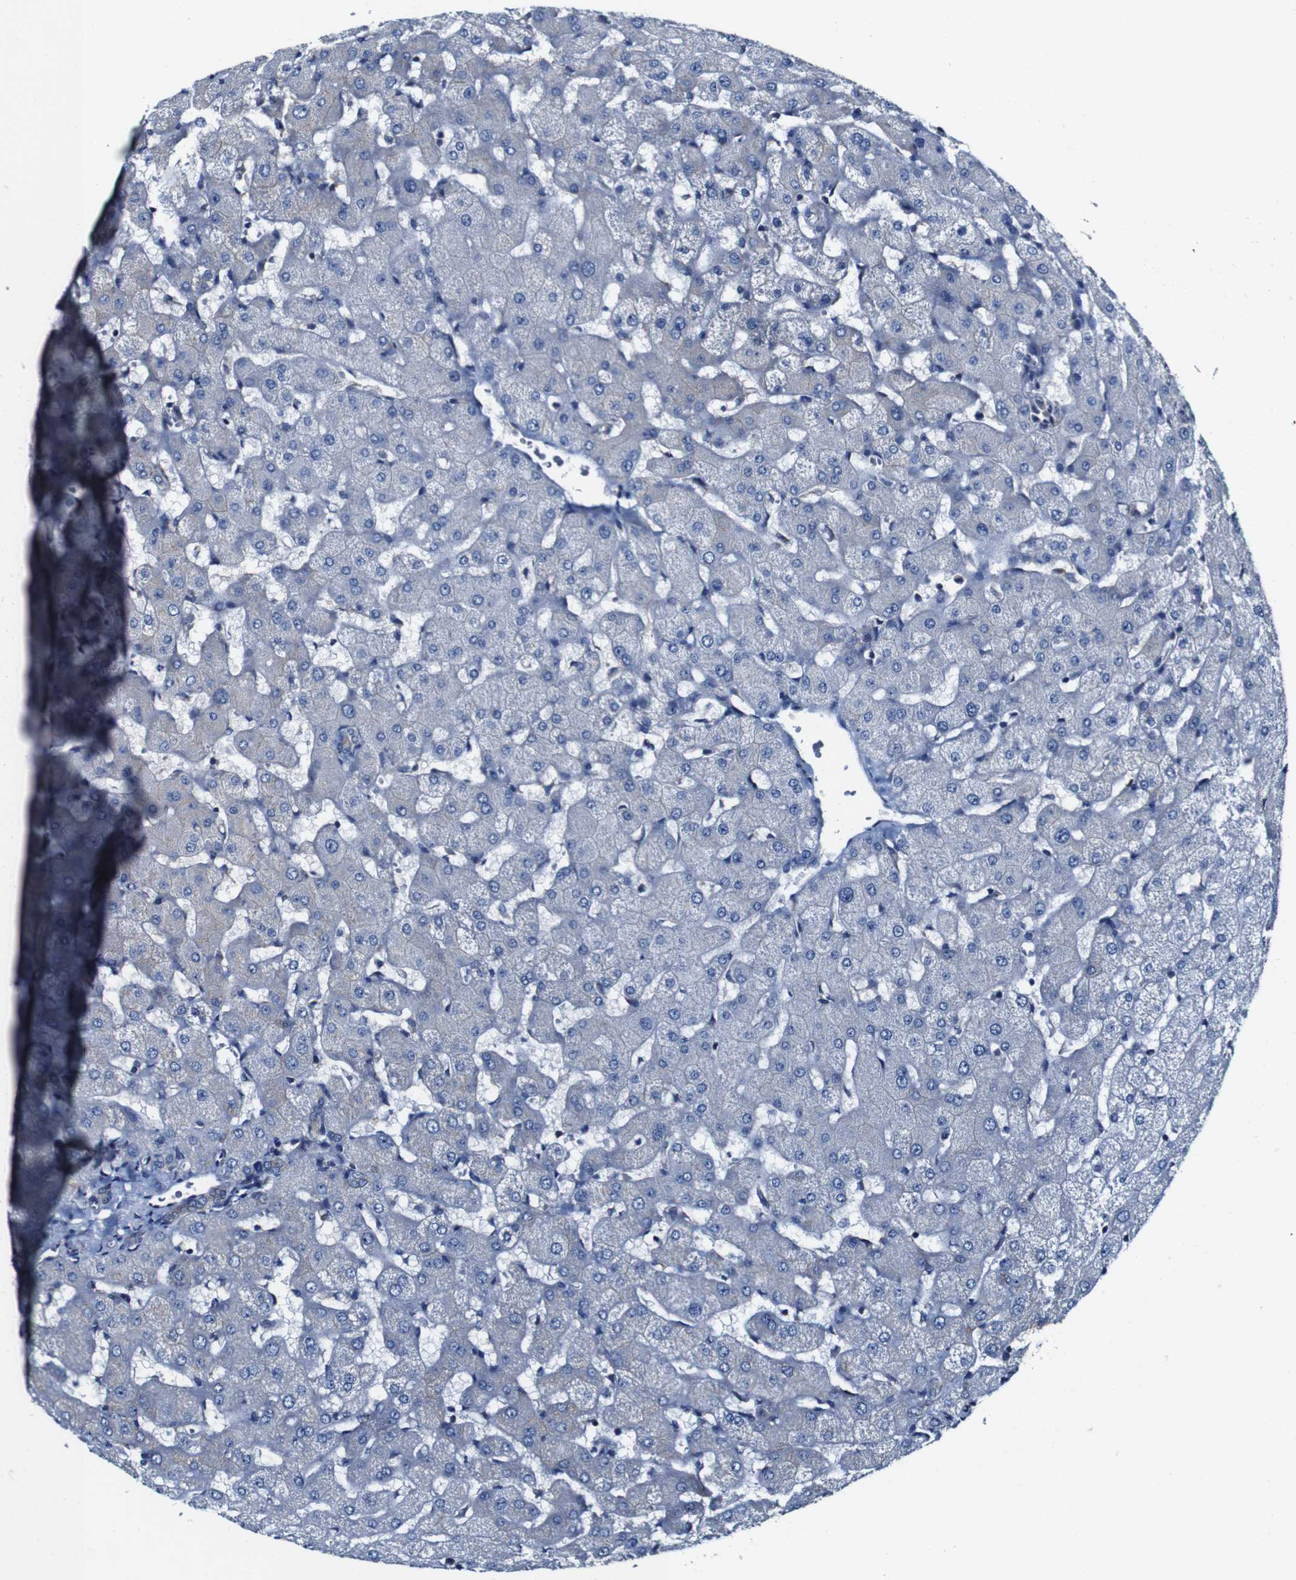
{"staining": {"intensity": "weak", "quantity": ">75%", "location": "cytoplasmic/membranous"}, "tissue": "liver", "cell_type": "Cholangiocytes", "image_type": "normal", "snomed": [{"axis": "morphology", "description": "Normal tissue, NOS"}, {"axis": "topography", "description": "Liver"}], "caption": "An IHC image of benign tissue is shown. Protein staining in brown labels weak cytoplasmic/membranous positivity in liver within cholangiocytes. The protein of interest is stained brown, and the nuclei are stained in blue (DAB (3,3'-diaminobenzidine) IHC with brightfield microscopy, high magnification).", "gene": "CSF1R", "patient": {"sex": "female", "age": 63}}